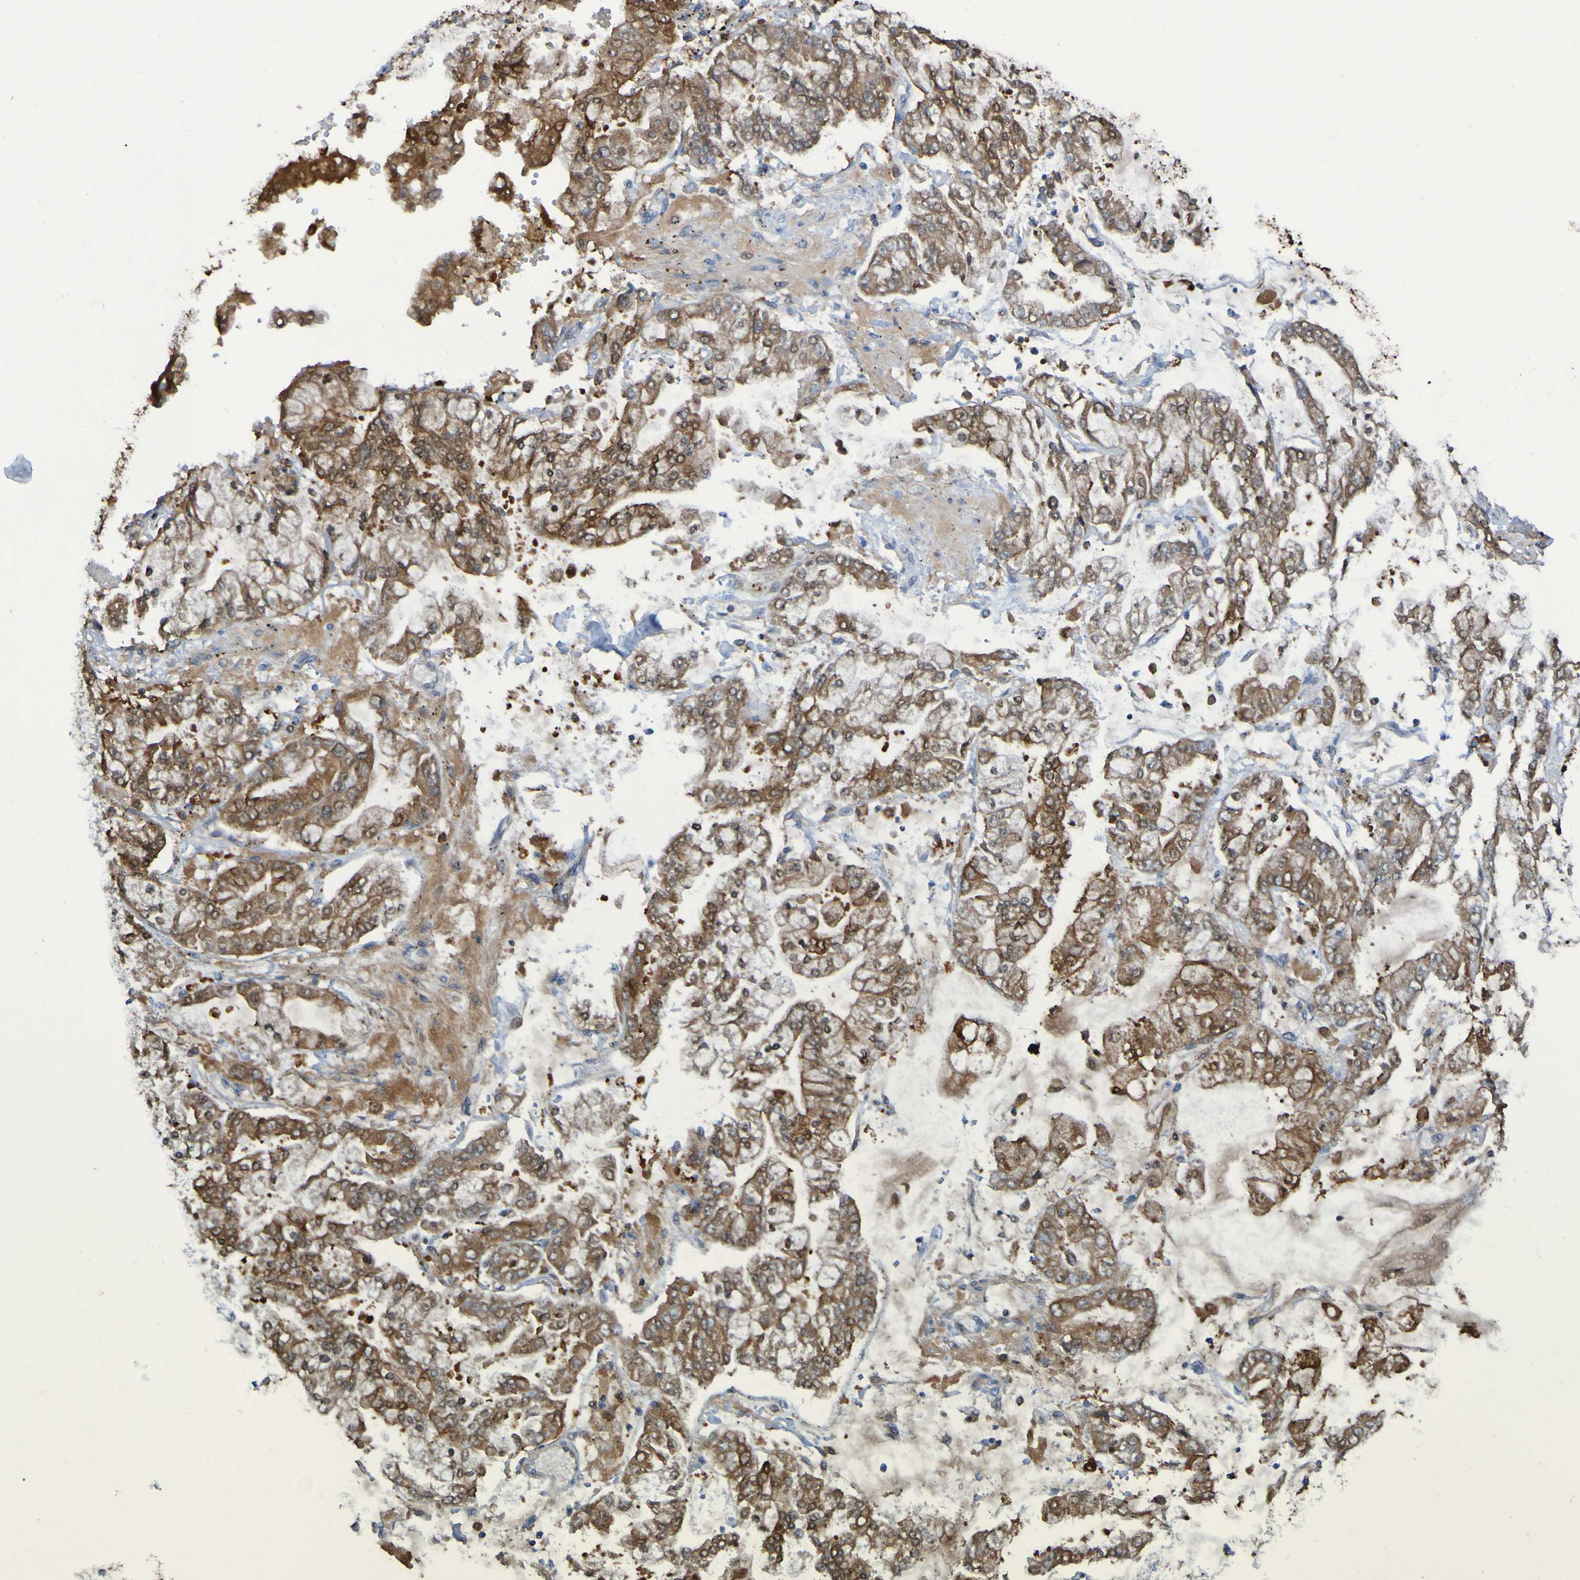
{"staining": {"intensity": "moderate", "quantity": ">75%", "location": "cytoplasmic/membranous"}, "tissue": "stomach cancer", "cell_type": "Tumor cells", "image_type": "cancer", "snomed": [{"axis": "morphology", "description": "Adenocarcinoma, NOS"}, {"axis": "topography", "description": "Stomach"}], "caption": "A brown stain labels moderate cytoplasmic/membranous staining of a protein in human stomach cancer (adenocarcinoma) tumor cells.", "gene": "MPPE1", "patient": {"sex": "male", "age": 76}}